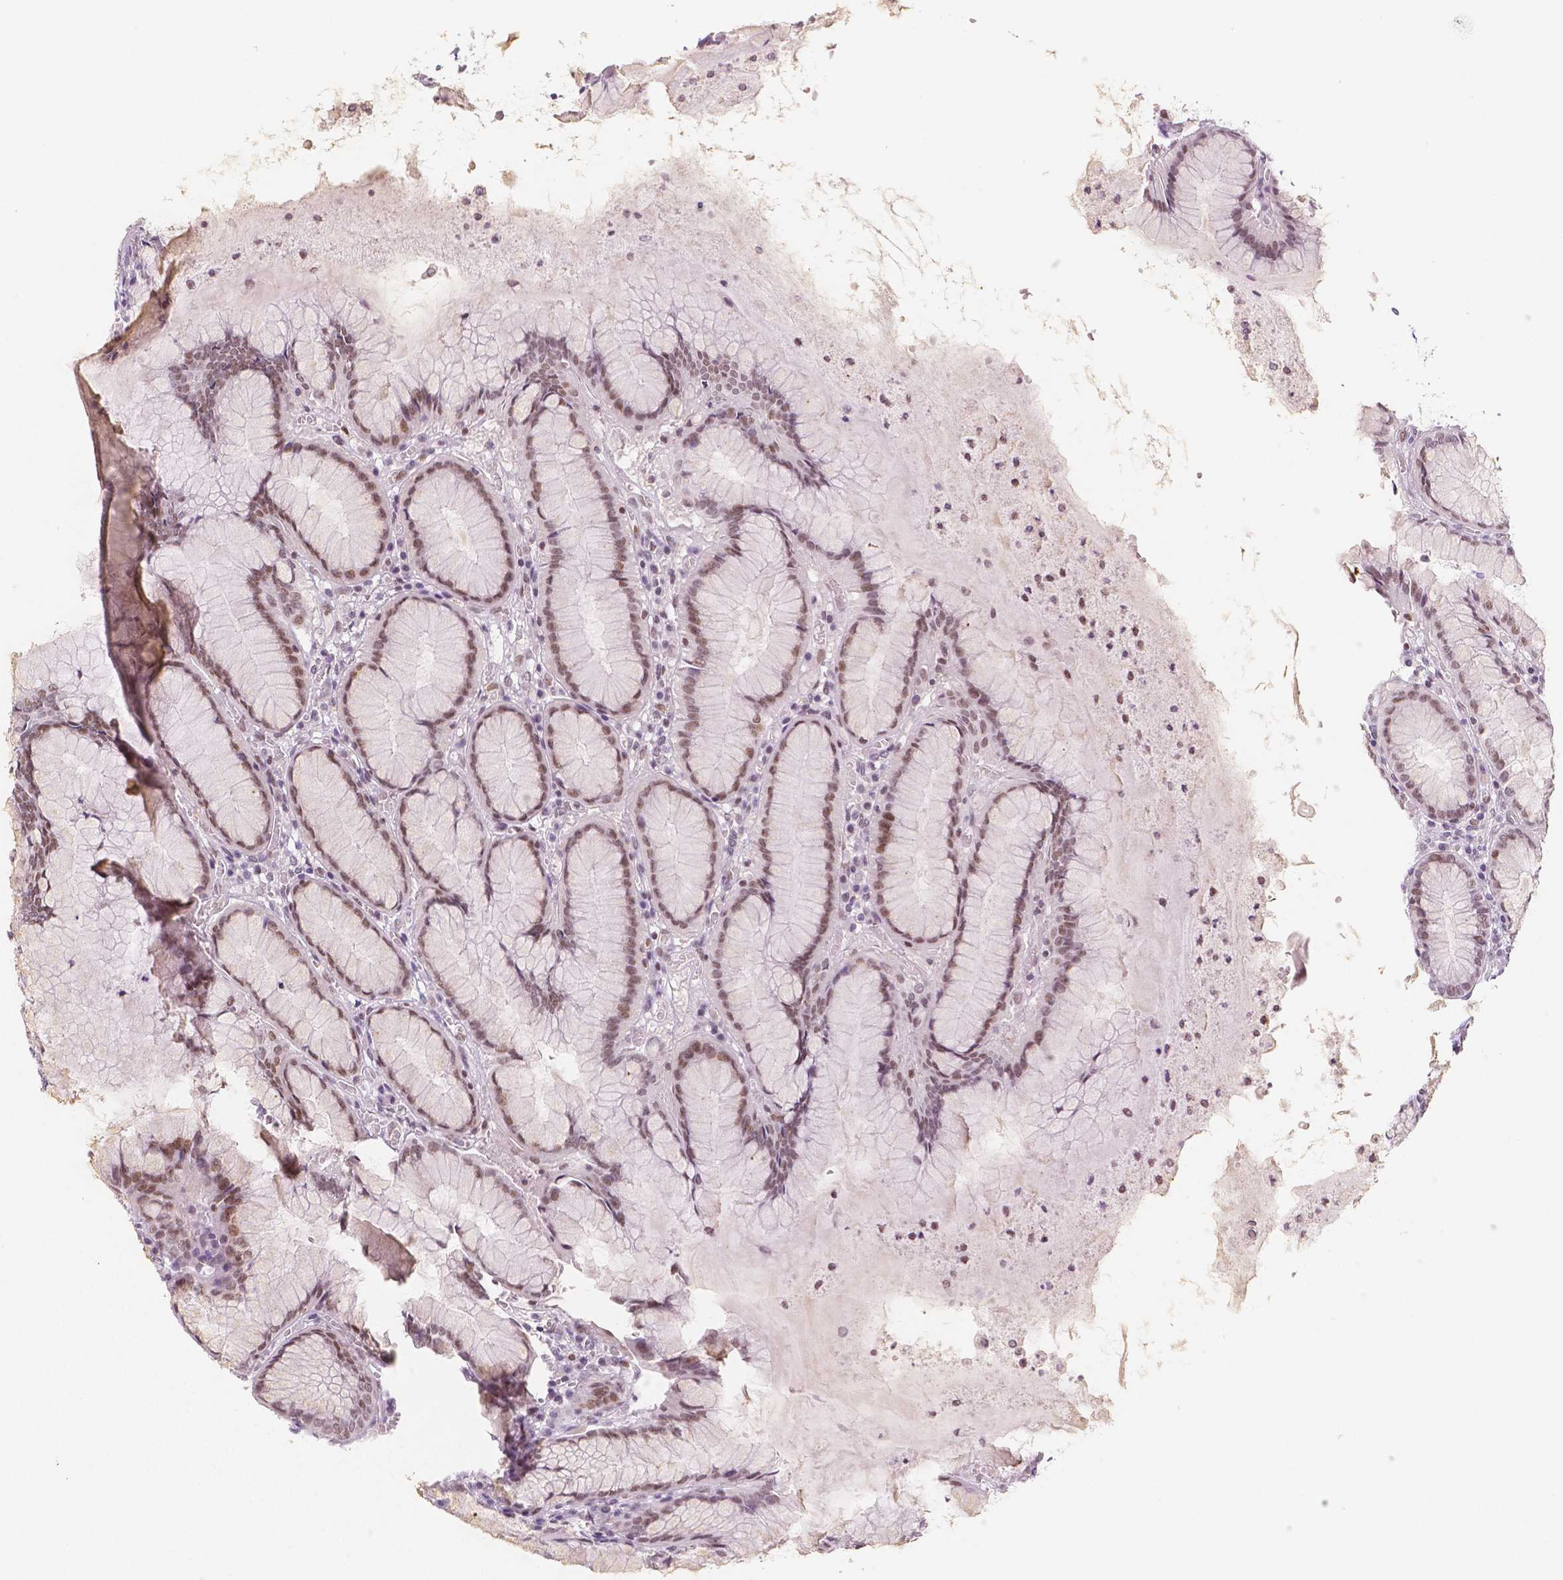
{"staining": {"intensity": "moderate", "quantity": "25%-75%", "location": "nuclear"}, "tissue": "stomach", "cell_type": "Glandular cells", "image_type": "normal", "snomed": [{"axis": "morphology", "description": "Normal tissue, NOS"}, {"axis": "topography", "description": "Stomach"}], "caption": "This histopathology image displays normal stomach stained with immunohistochemistry to label a protein in brown. The nuclear of glandular cells show moderate positivity for the protein. Nuclei are counter-stained blue.", "gene": "KDM5B", "patient": {"sex": "male", "age": 55}}